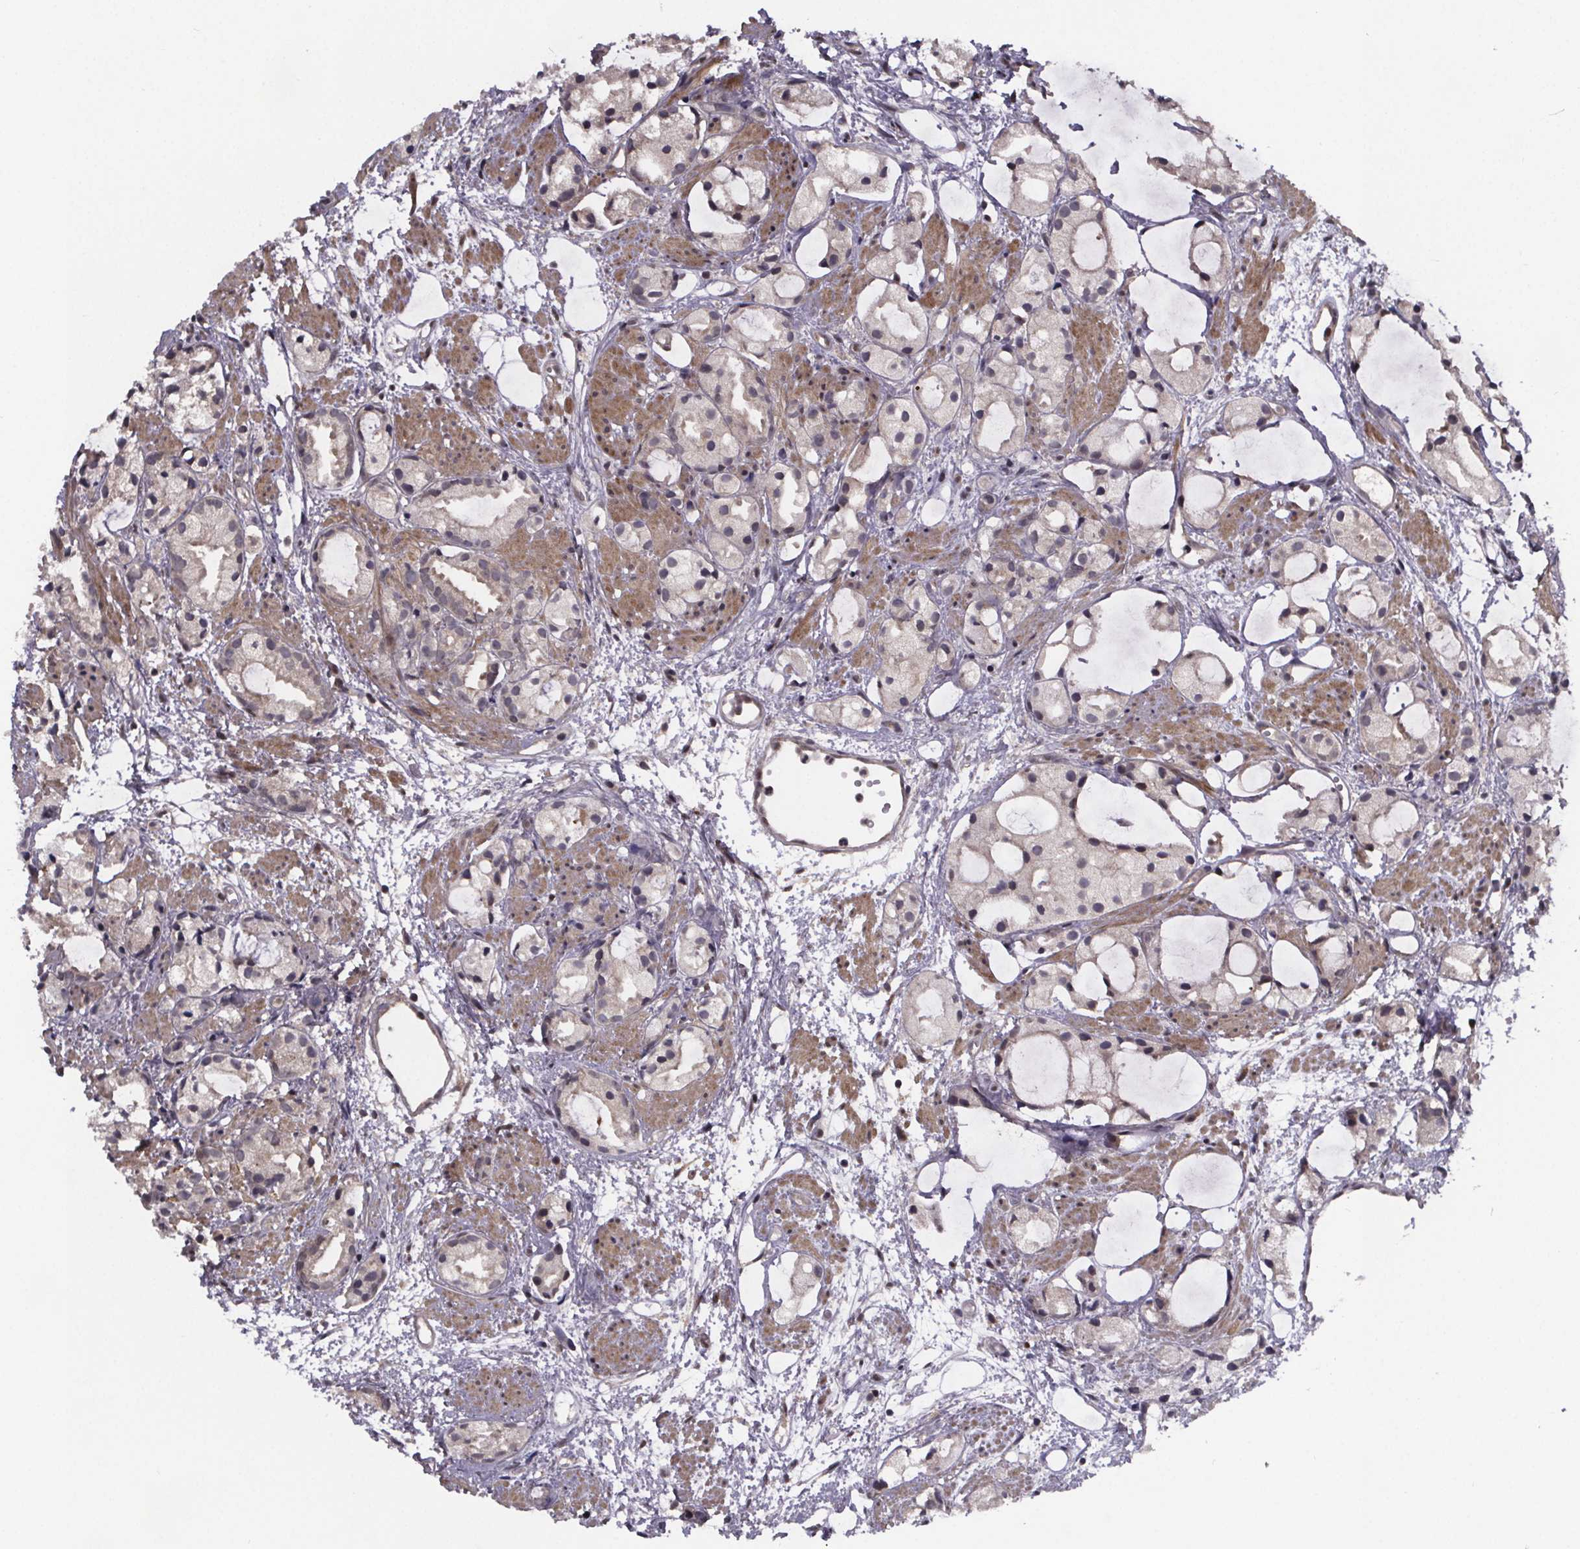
{"staining": {"intensity": "weak", "quantity": "<25%", "location": "cytoplasmic/membranous"}, "tissue": "prostate cancer", "cell_type": "Tumor cells", "image_type": "cancer", "snomed": [{"axis": "morphology", "description": "Adenocarcinoma, High grade"}, {"axis": "topography", "description": "Prostate"}], "caption": "Tumor cells show no significant staining in high-grade adenocarcinoma (prostate).", "gene": "FN3KRP", "patient": {"sex": "male", "age": 85}}